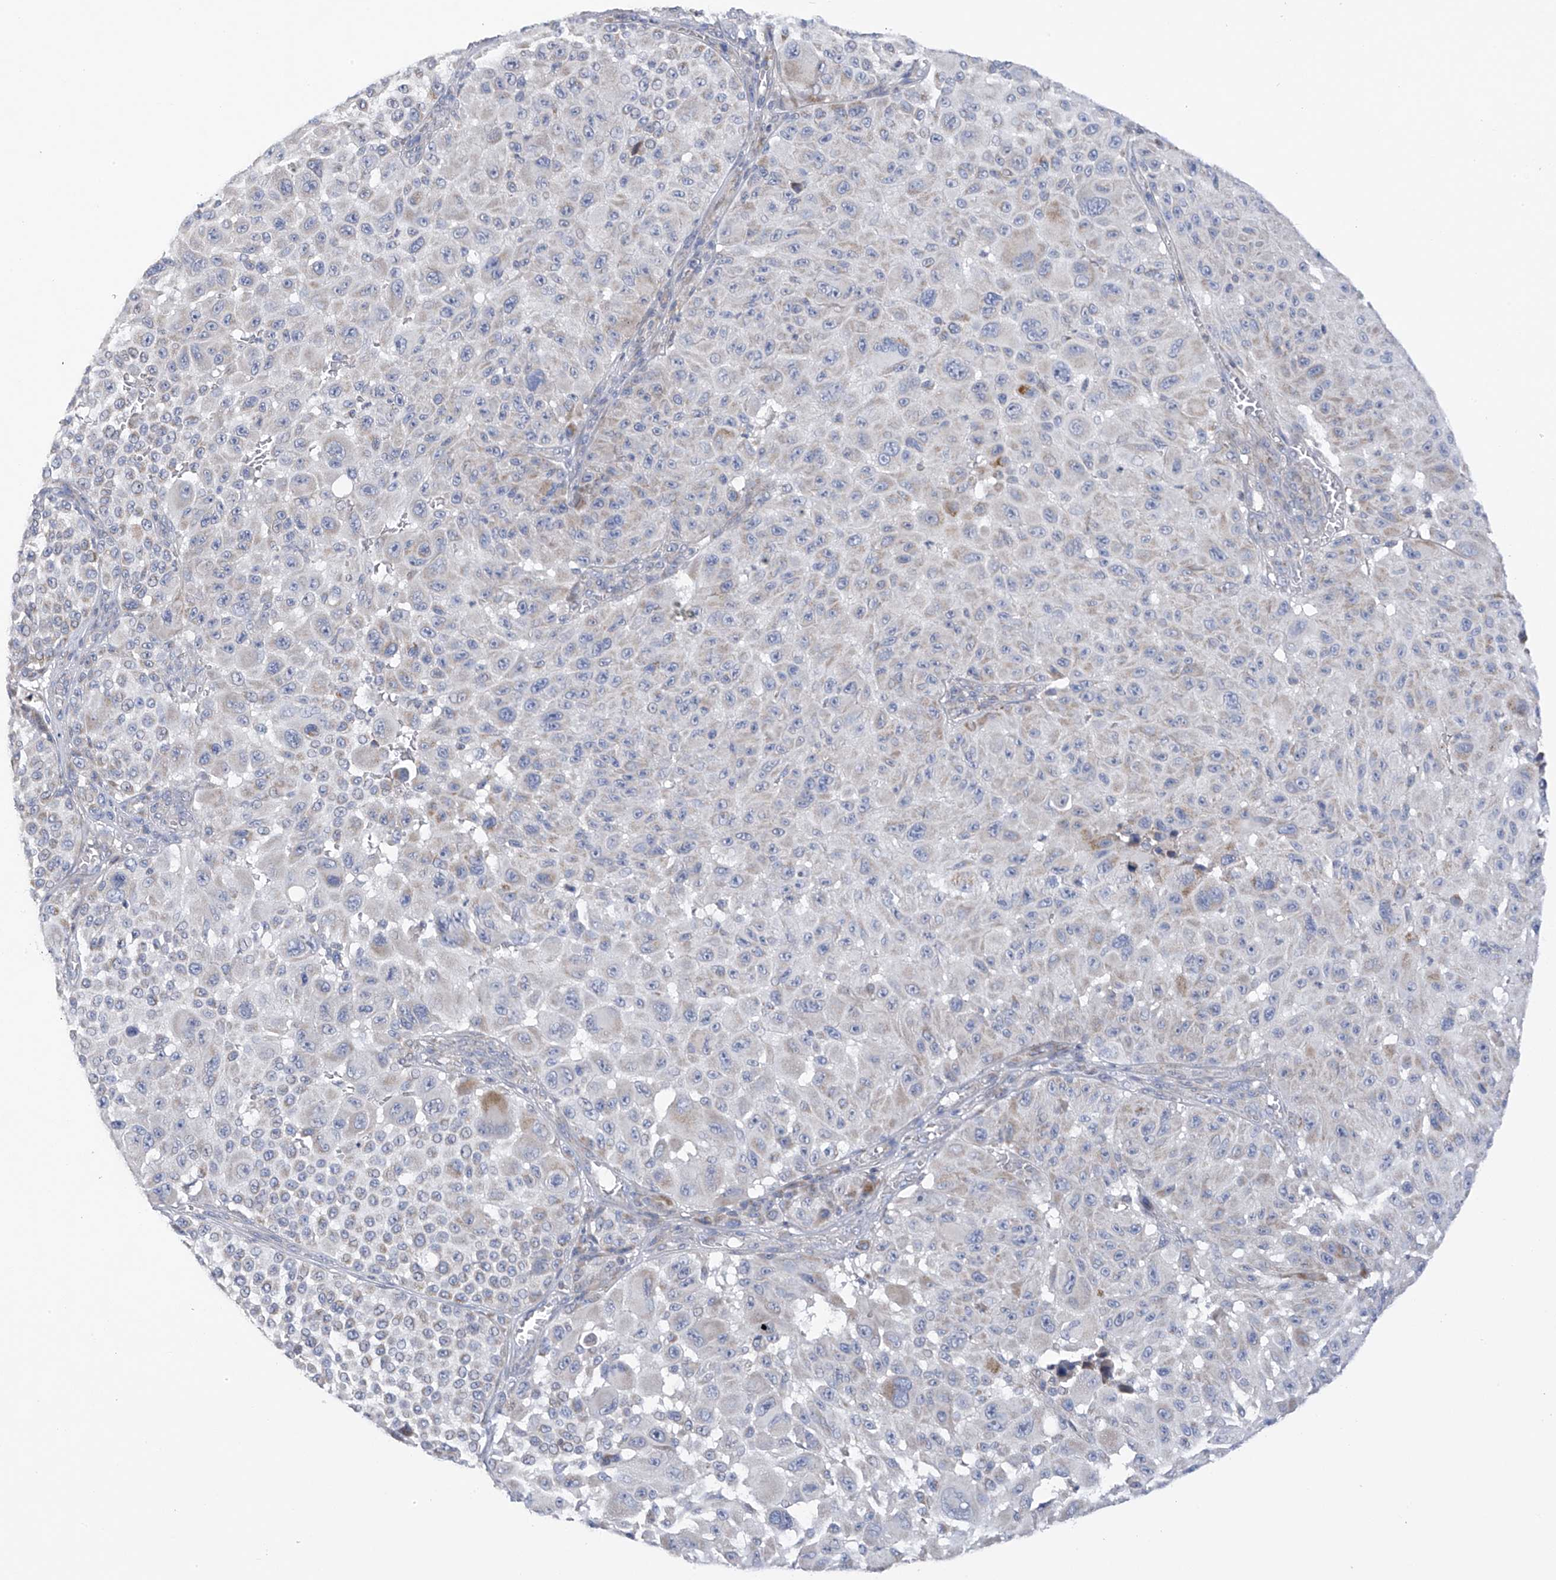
{"staining": {"intensity": "negative", "quantity": "none", "location": "none"}, "tissue": "melanoma", "cell_type": "Tumor cells", "image_type": "cancer", "snomed": [{"axis": "morphology", "description": "Malignant melanoma, NOS"}, {"axis": "topography", "description": "Skin"}], "caption": "Immunohistochemistry of melanoma reveals no staining in tumor cells.", "gene": "SLCO4A1", "patient": {"sex": "male", "age": 83}}